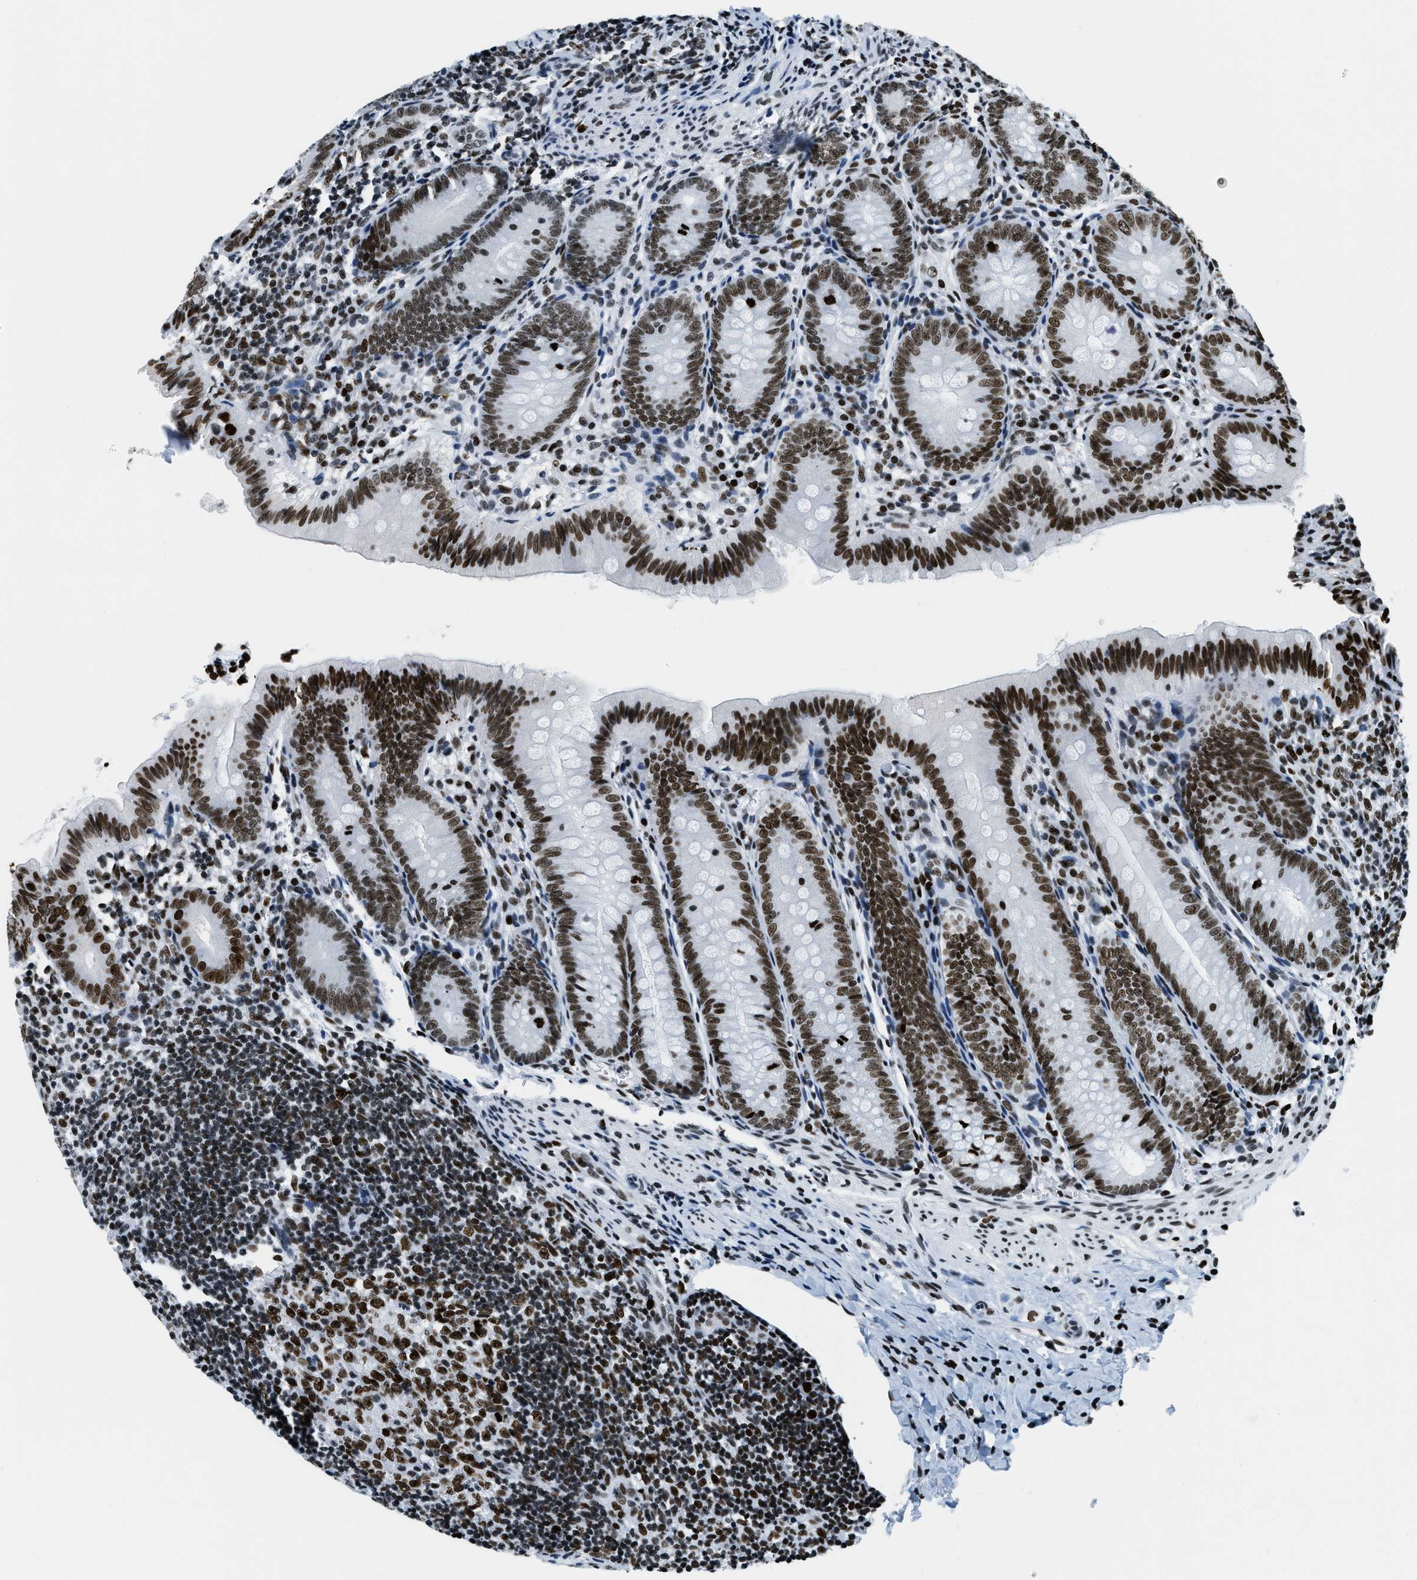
{"staining": {"intensity": "strong", "quantity": ">75%", "location": "nuclear"}, "tissue": "appendix", "cell_type": "Glandular cells", "image_type": "normal", "snomed": [{"axis": "morphology", "description": "Normal tissue, NOS"}, {"axis": "topography", "description": "Appendix"}], "caption": "Benign appendix displays strong nuclear staining in approximately >75% of glandular cells, visualized by immunohistochemistry.", "gene": "TOP1", "patient": {"sex": "male", "age": 1}}